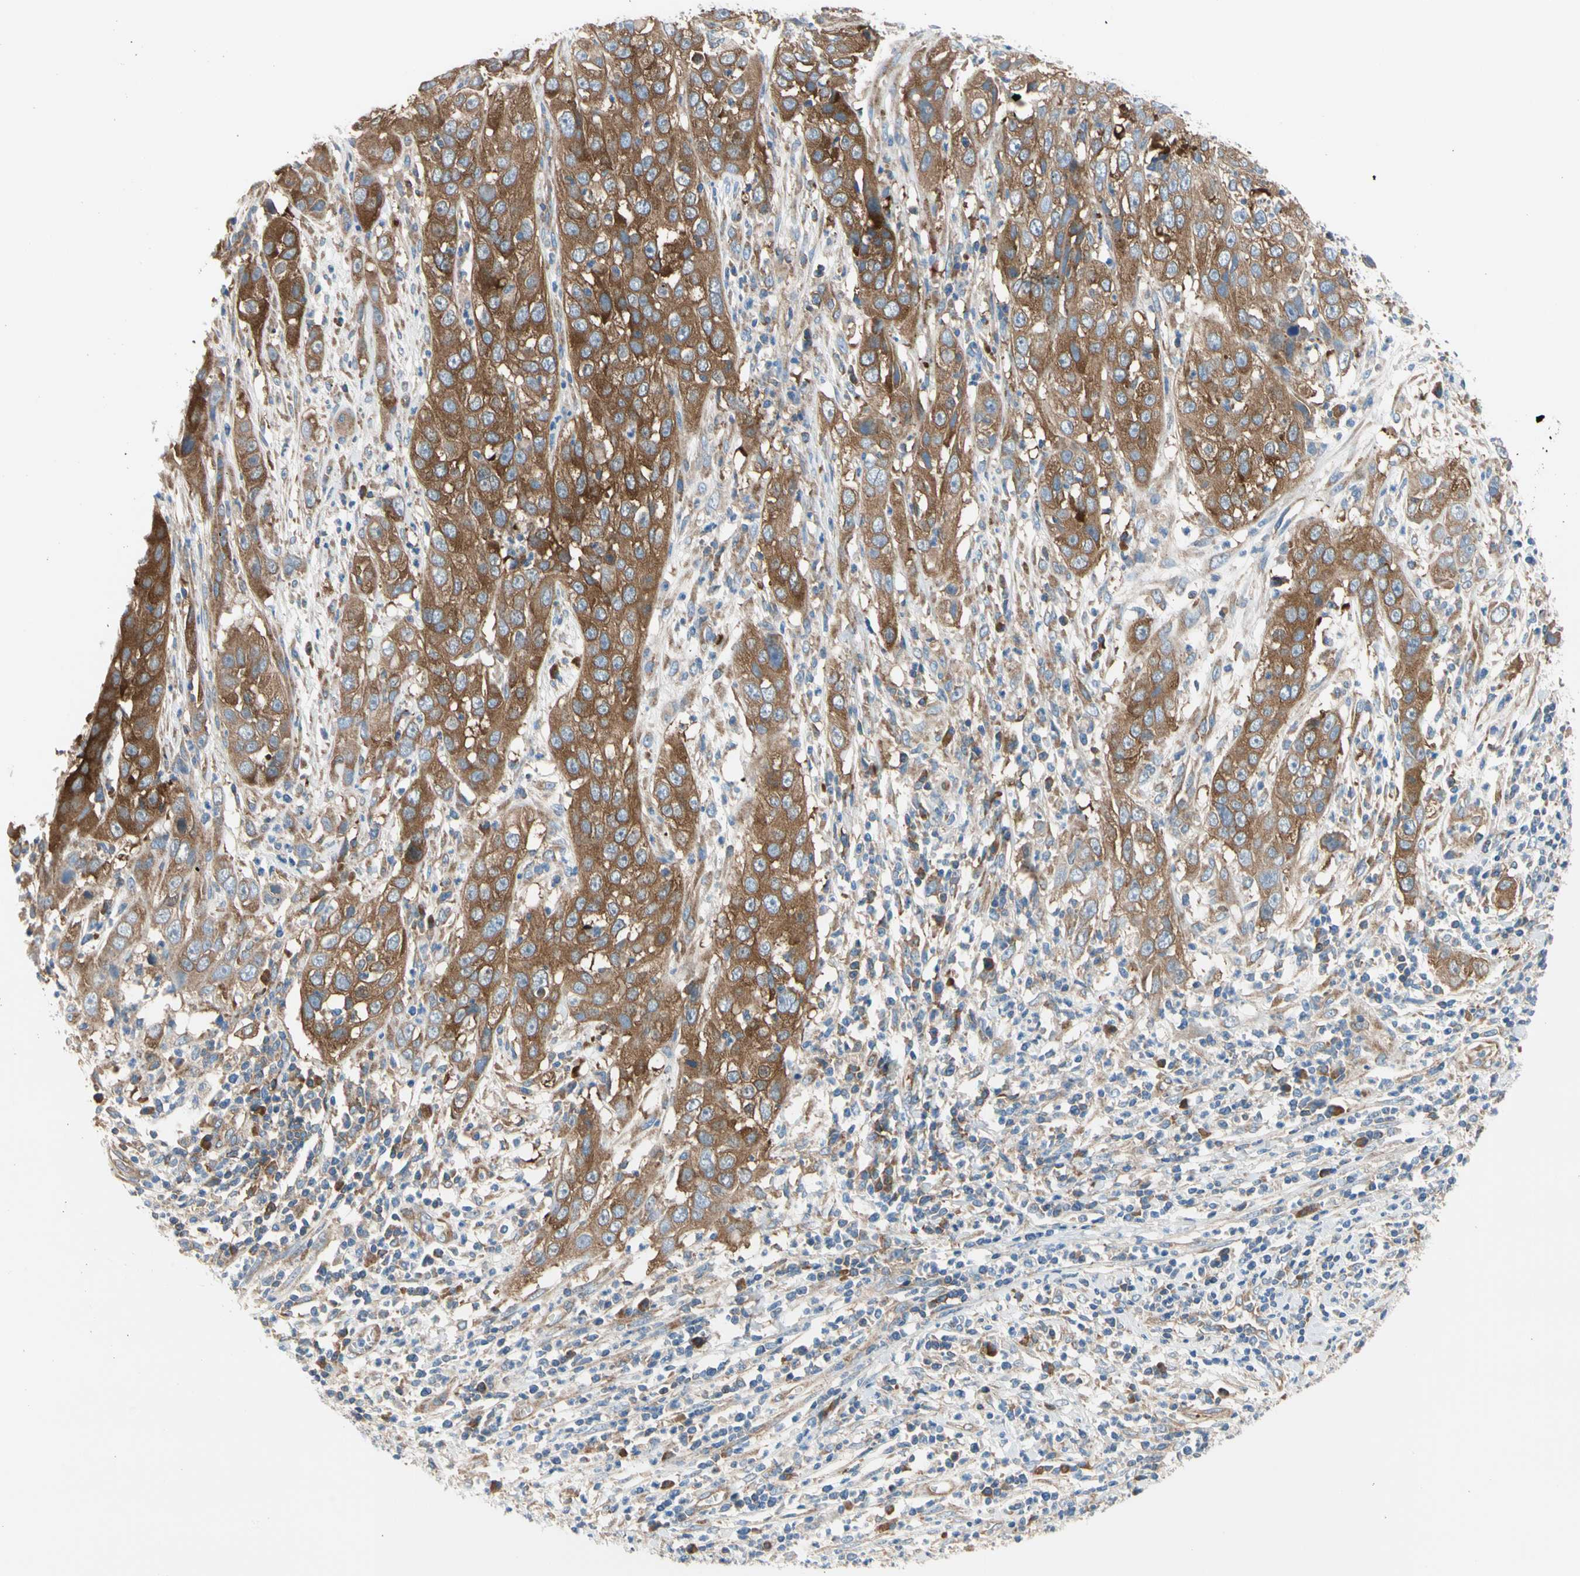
{"staining": {"intensity": "strong", "quantity": ">75%", "location": "cytoplasmic/membranous"}, "tissue": "cervical cancer", "cell_type": "Tumor cells", "image_type": "cancer", "snomed": [{"axis": "morphology", "description": "Squamous cell carcinoma, NOS"}, {"axis": "topography", "description": "Cervix"}], "caption": "Protein analysis of squamous cell carcinoma (cervical) tissue displays strong cytoplasmic/membranous positivity in about >75% of tumor cells.", "gene": "GPHN", "patient": {"sex": "female", "age": 32}}